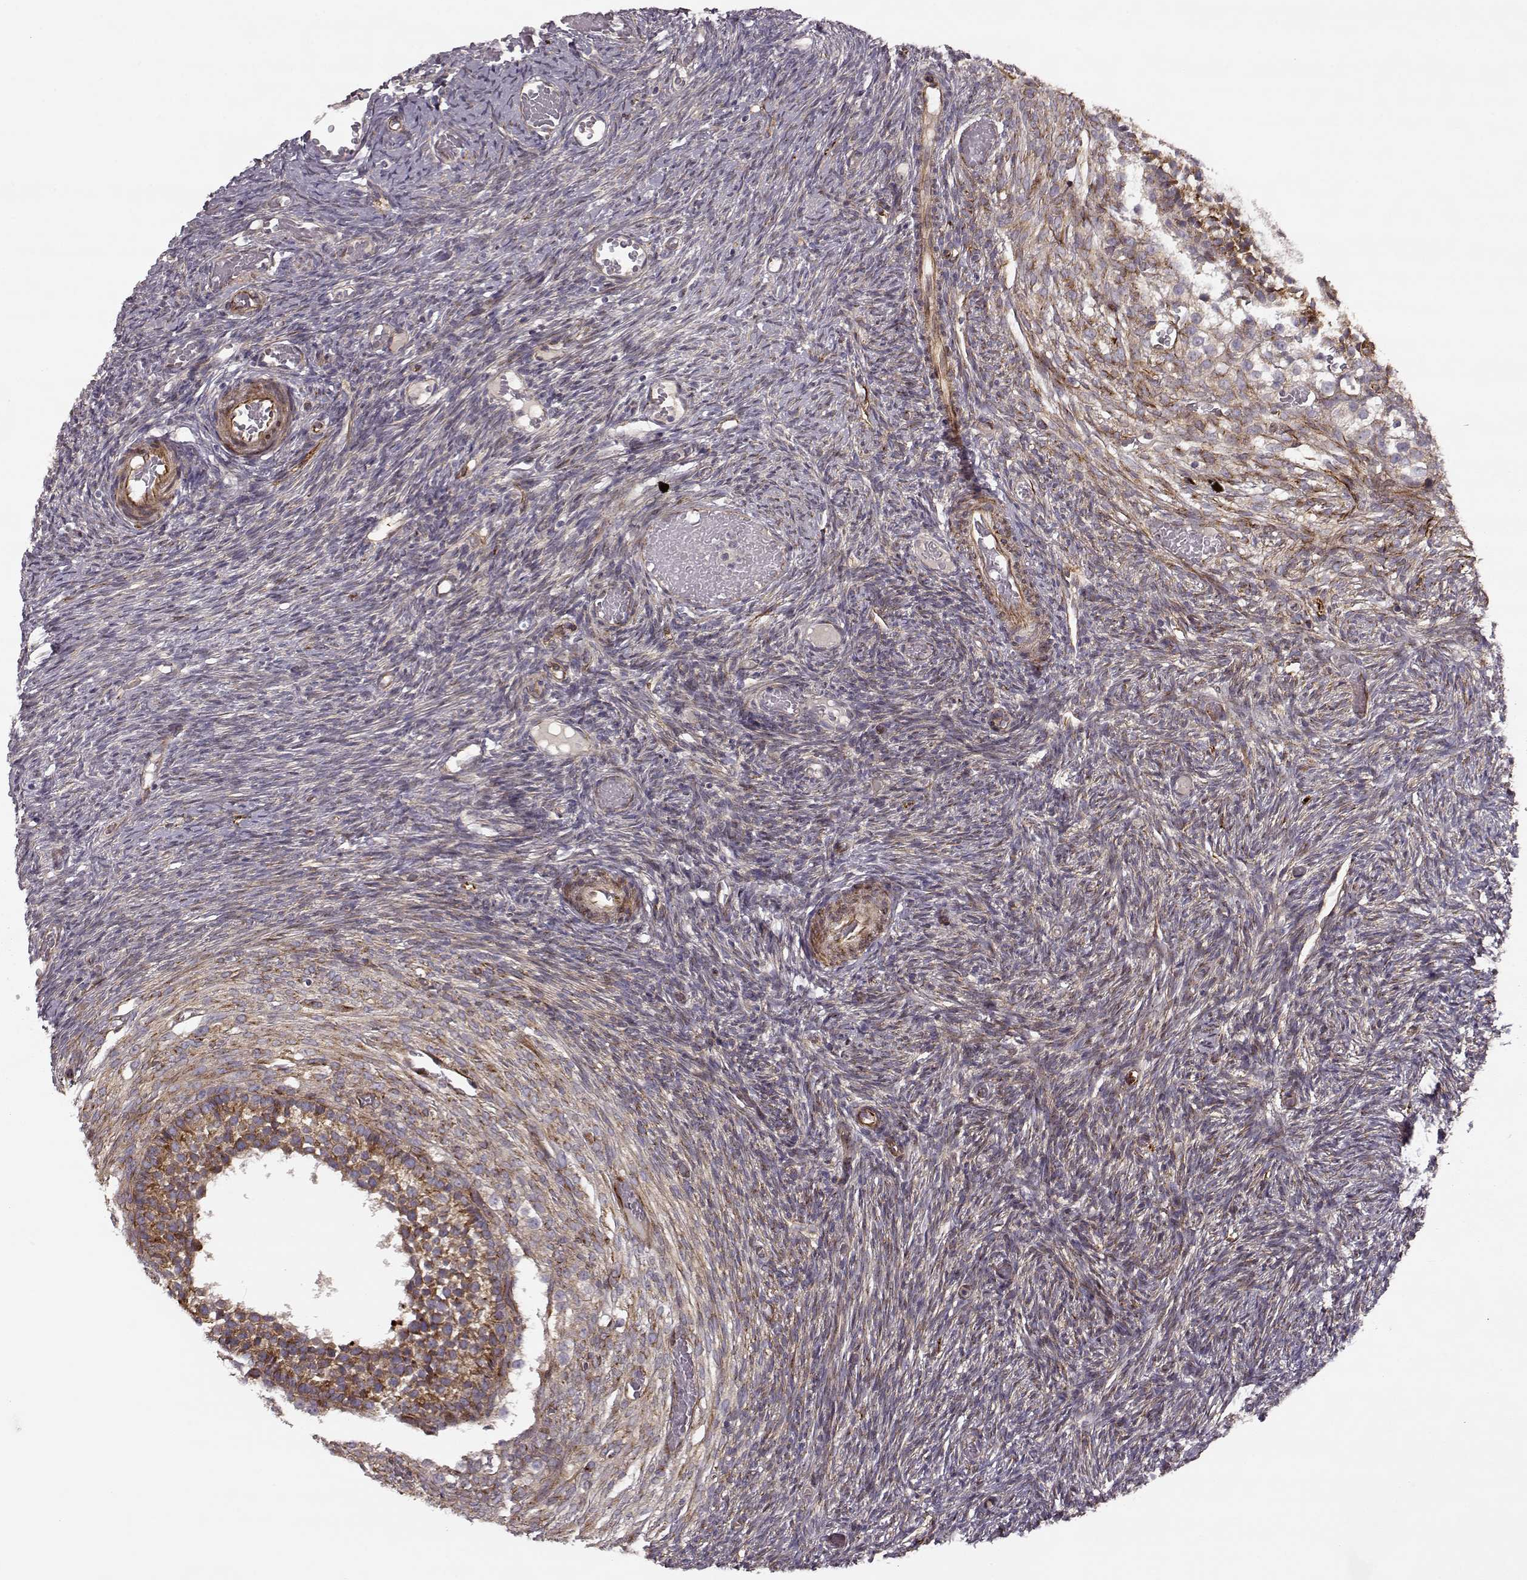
{"staining": {"intensity": "strong", "quantity": ">75%", "location": "cytoplasmic/membranous"}, "tissue": "ovary", "cell_type": "Follicle cells", "image_type": "normal", "snomed": [{"axis": "morphology", "description": "Normal tissue, NOS"}, {"axis": "topography", "description": "Ovary"}], "caption": "Protein expression analysis of unremarkable human ovary reveals strong cytoplasmic/membranous positivity in about >75% of follicle cells. (DAB IHC with brightfield microscopy, high magnification).", "gene": "MTR", "patient": {"sex": "female", "age": 39}}